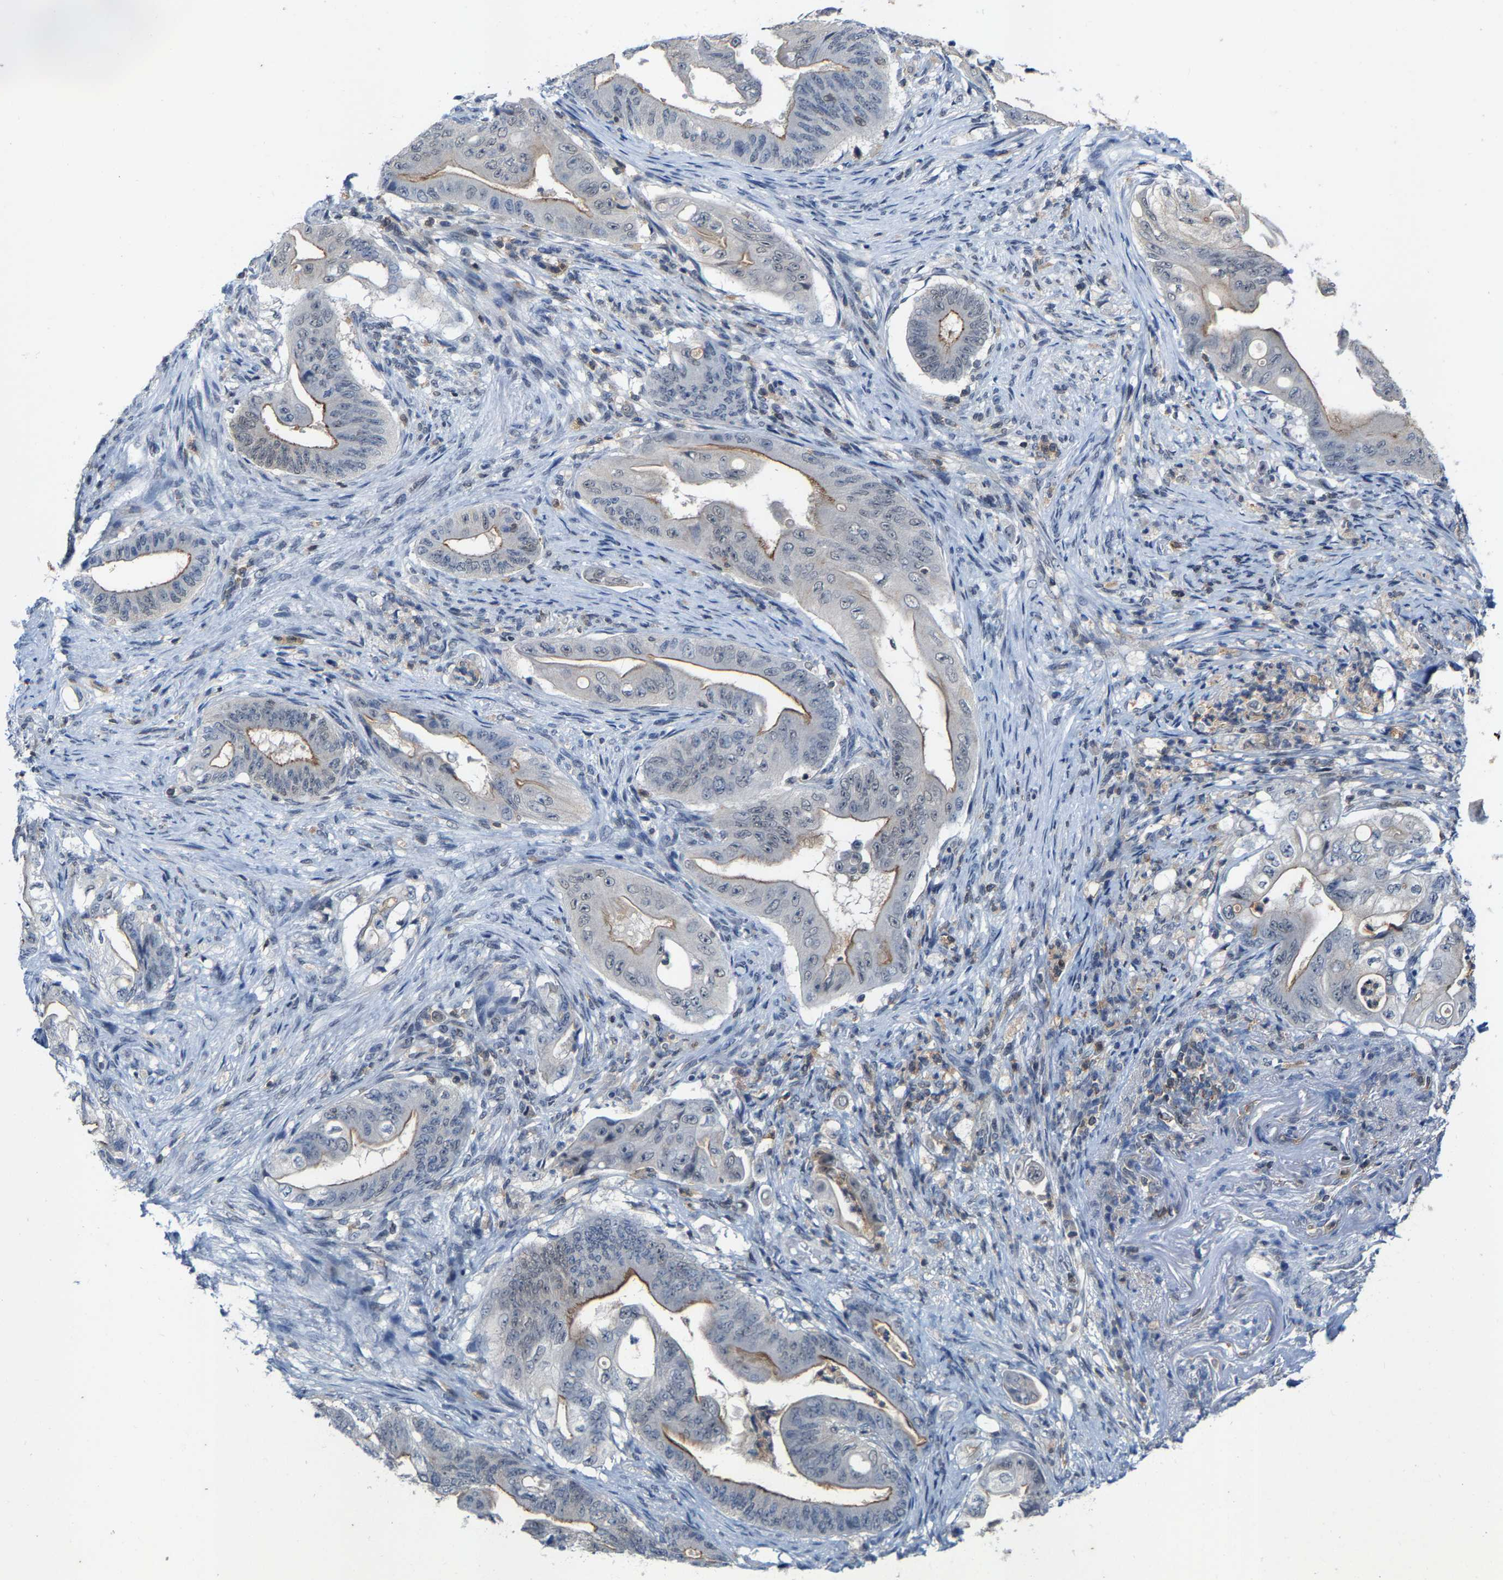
{"staining": {"intensity": "weak", "quantity": "<25%", "location": "cytoplasmic/membranous"}, "tissue": "stomach cancer", "cell_type": "Tumor cells", "image_type": "cancer", "snomed": [{"axis": "morphology", "description": "Adenocarcinoma, NOS"}, {"axis": "topography", "description": "Stomach"}], "caption": "IHC micrograph of neoplastic tissue: stomach adenocarcinoma stained with DAB (3,3'-diaminobenzidine) displays no significant protein expression in tumor cells.", "gene": "FGD3", "patient": {"sex": "female", "age": 73}}